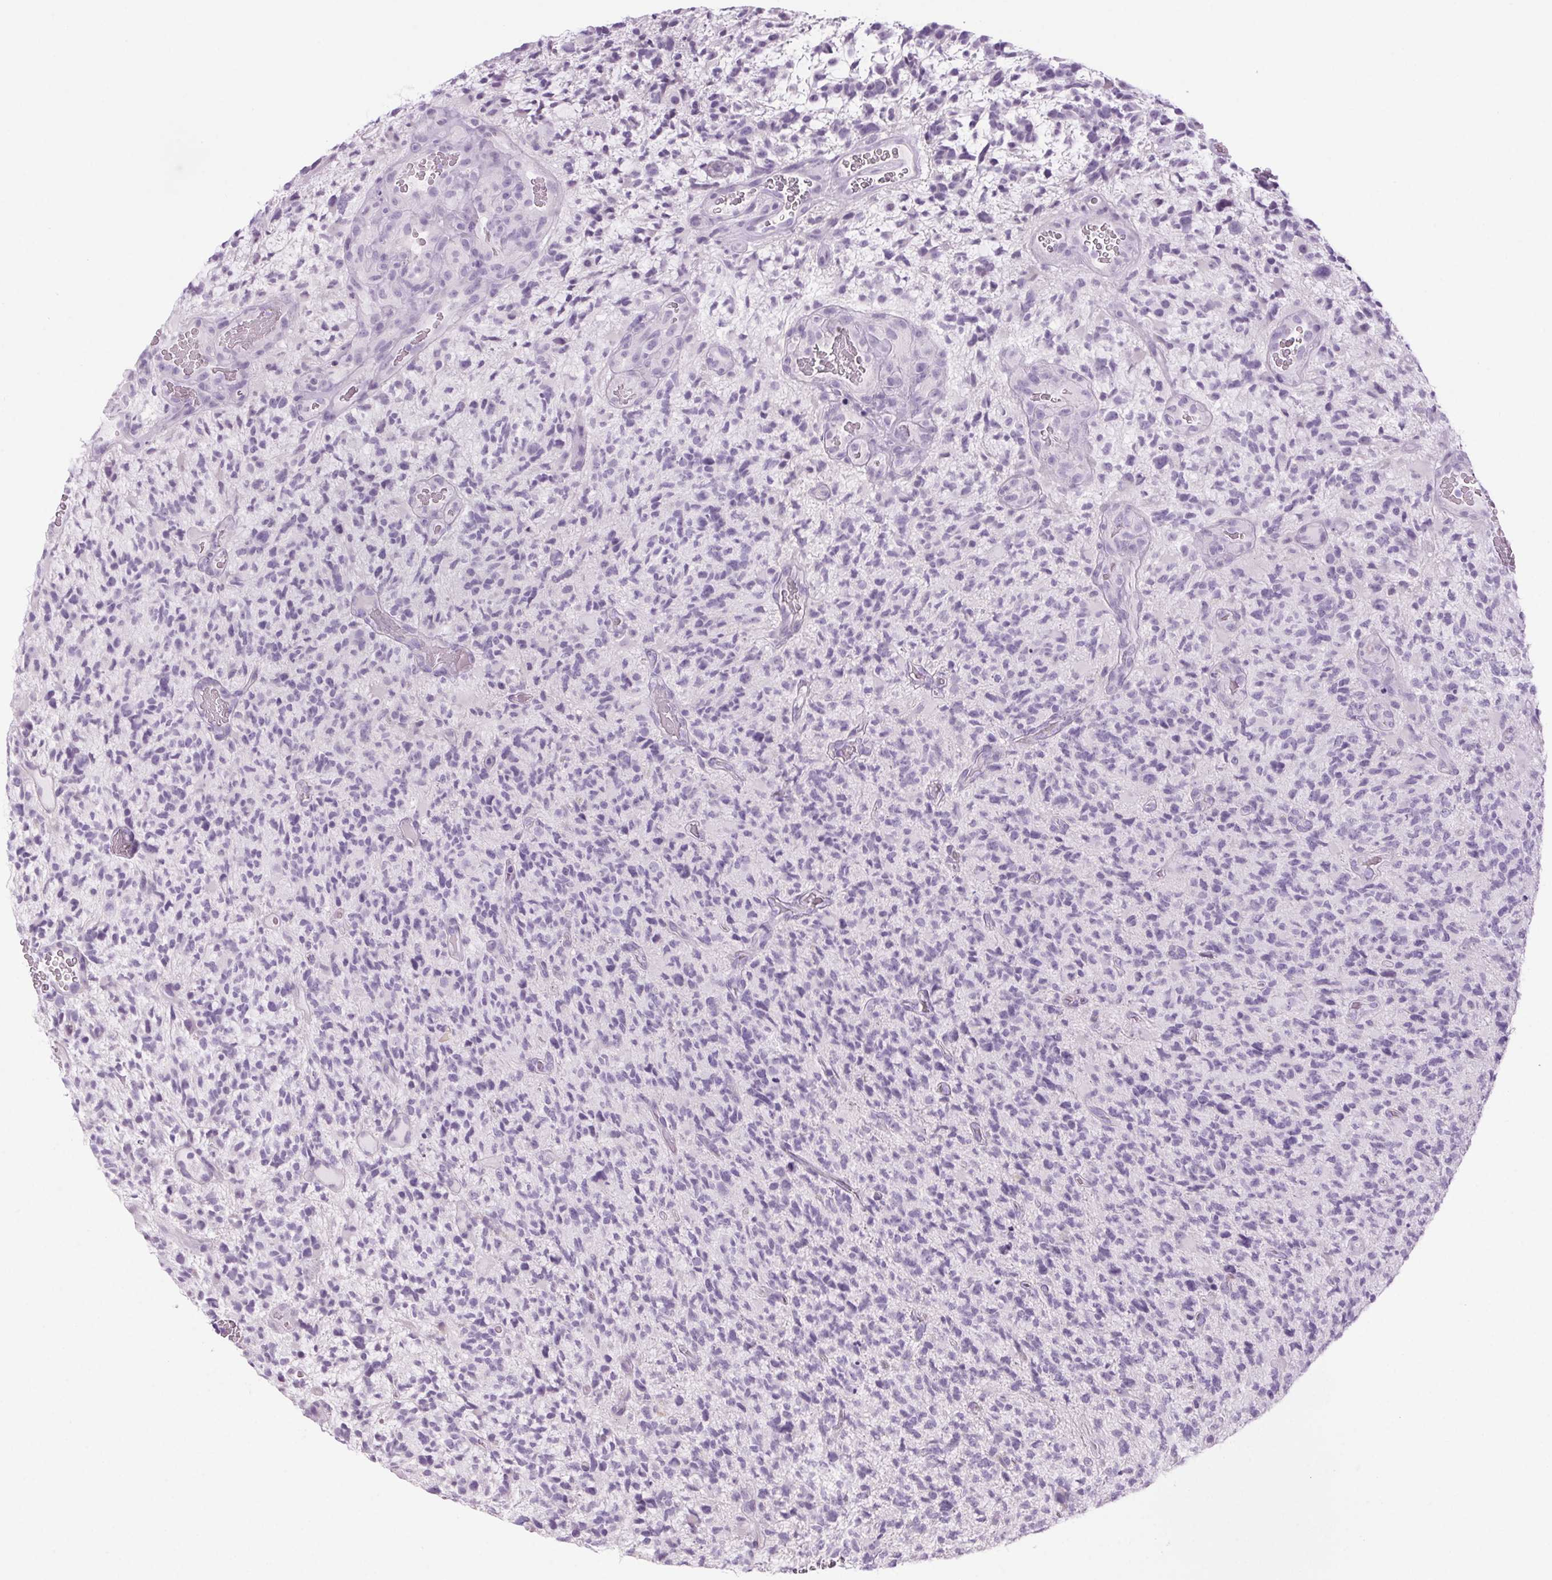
{"staining": {"intensity": "negative", "quantity": "none", "location": "none"}, "tissue": "glioma", "cell_type": "Tumor cells", "image_type": "cancer", "snomed": [{"axis": "morphology", "description": "Glioma, malignant, High grade"}, {"axis": "topography", "description": "Brain"}], "caption": "There is no significant expression in tumor cells of glioma. (Stains: DAB (3,3'-diaminobenzidine) IHC with hematoxylin counter stain, Microscopy: brightfield microscopy at high magnification).", "gene": "LRP2", "patient": {"sex": "female", "age": 71}}